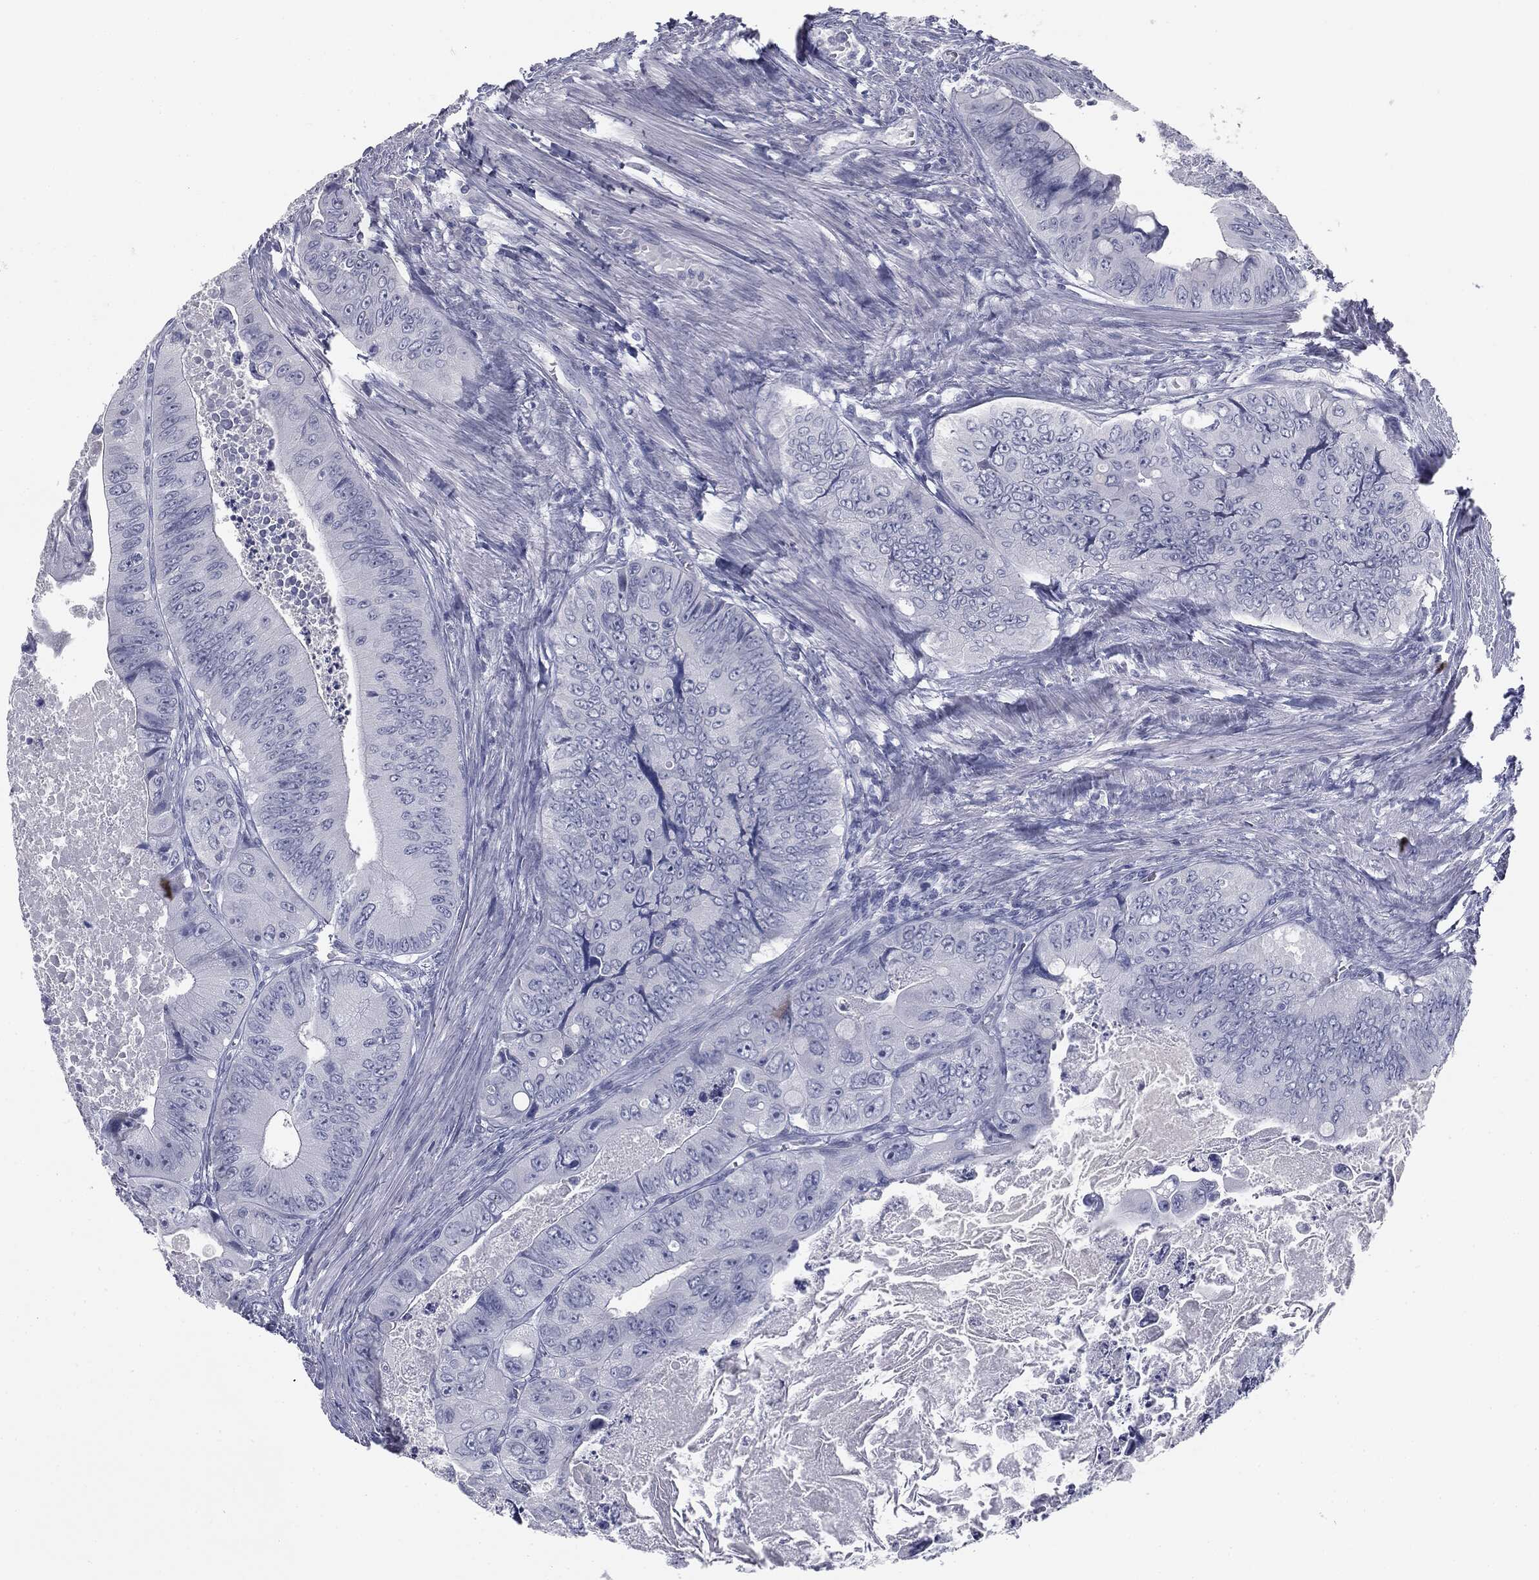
{"staining": {"intensity": "negative", "quantity": "none", "location": "none"}, "tissue": "colorectal cancer", "cell_type": "Tumor cells", "image_type": "cancer", "snomed": [{"axis": "morphology", "description": "Adenocarcinoma, NOS"}, {"axis": "topography", "description": "Colon"}], "caption": "DAB immunohistochemical staining of human adenocarcinoma (colorectal) reveals no significant expression in tumor cells.", "gene": "MUC5AC", "patient": {"sex": "female", "age": 84}}